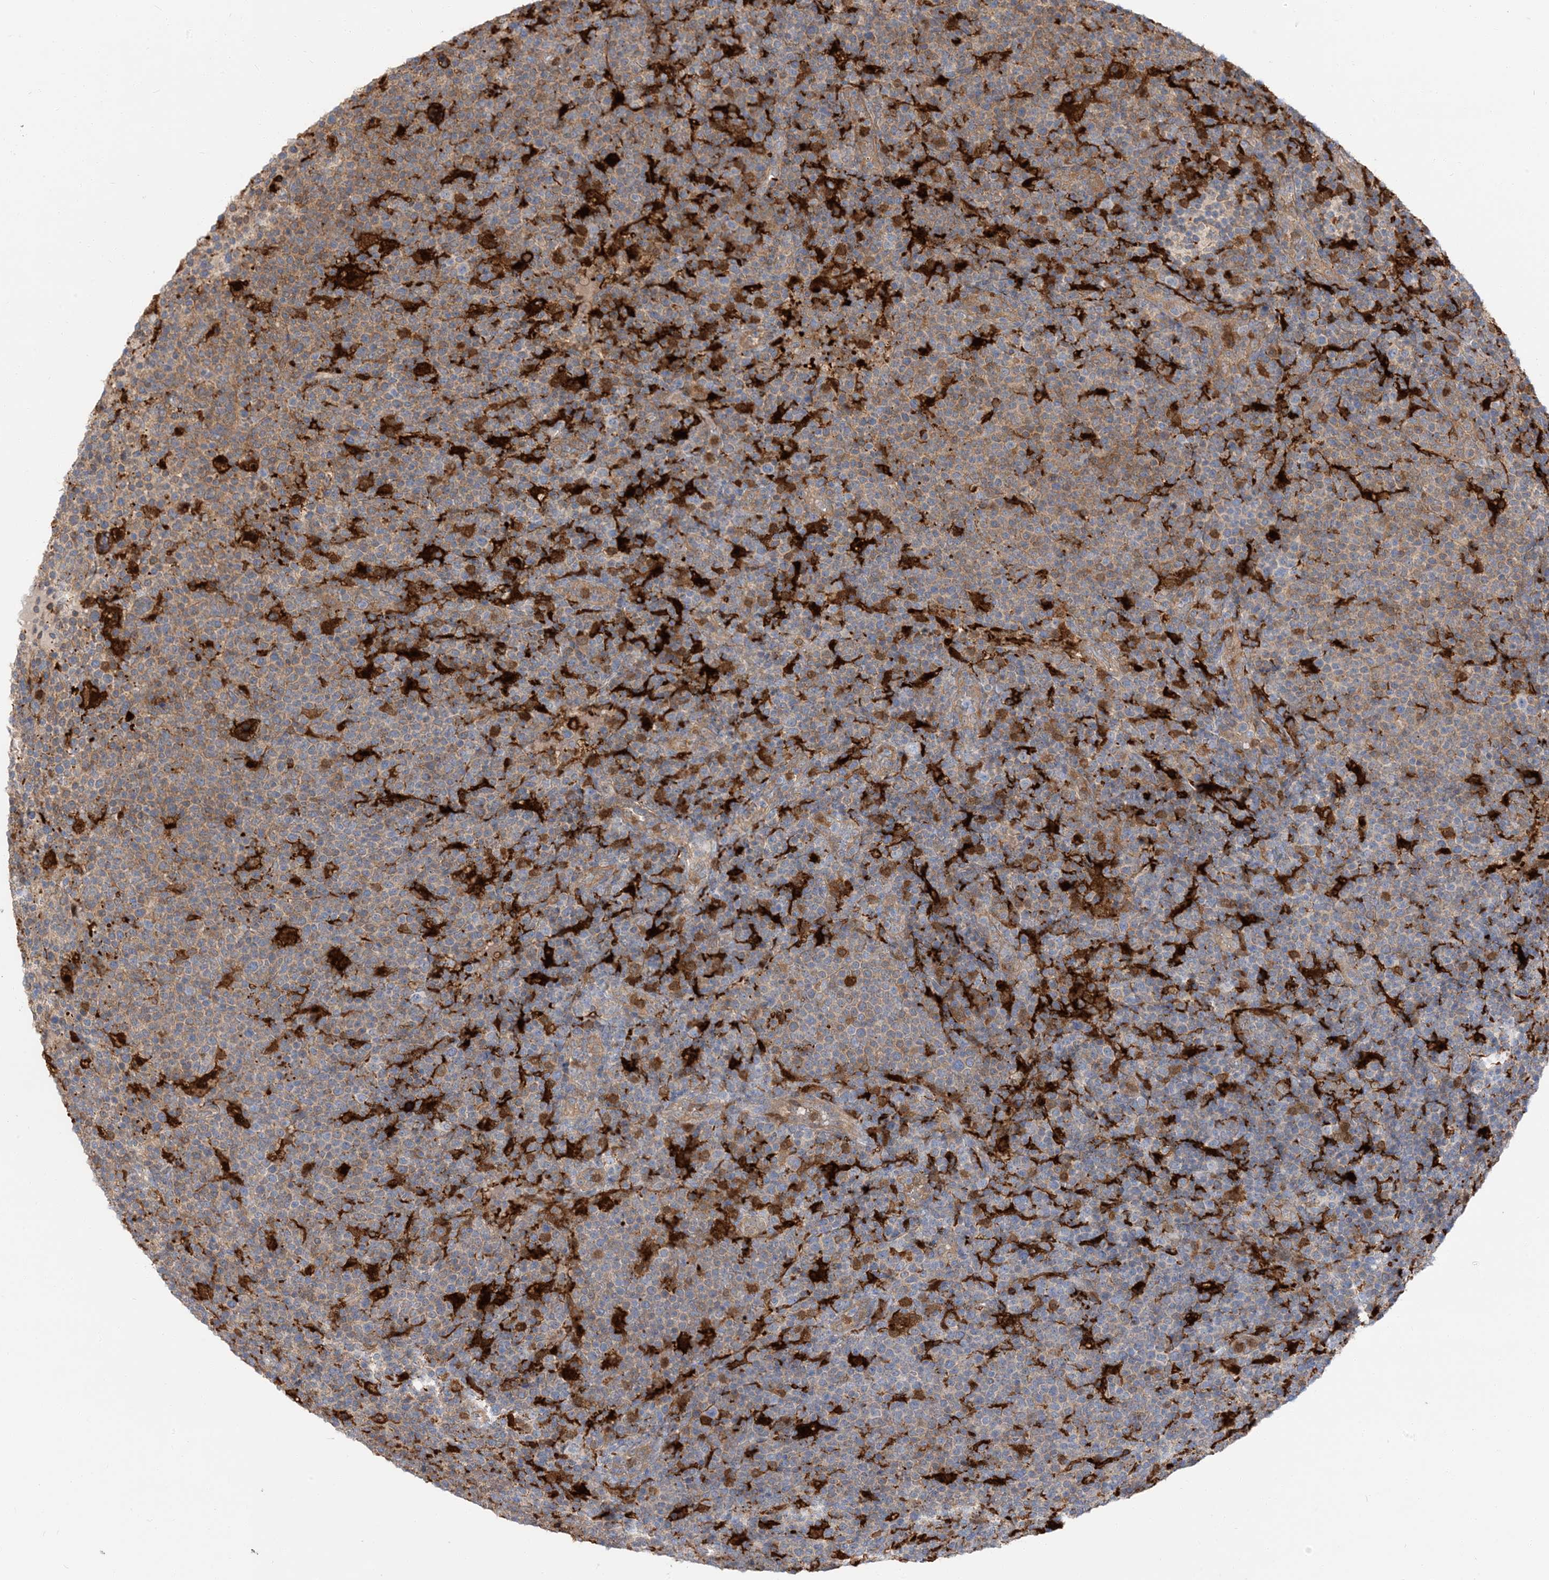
{"staining": {"intensity": "weak", "quantity": "25%-75%", "location": "cytoplasmic/membranous"}, "tissue": "lymphoma", "cell_type": "Tumor cells", "image_type": "cancer", "snomed": [{"axis": "morphology", "description": "Malignant lymphoma, non-Hodgkin's type, High grade"}, {"axis": "topography", "description": "Lymph node"}], "caption": "IHC micrograph of human malignant lymphoma, non-Hodgkin's type (high-grade) stained for a protein (brown), which exhibits low levels of weak cytoplasmic/membranous expression in about 25%-75% of tumor cells.", "gene": "NAGK", "patient": {"sex": "male", "age": 61}}